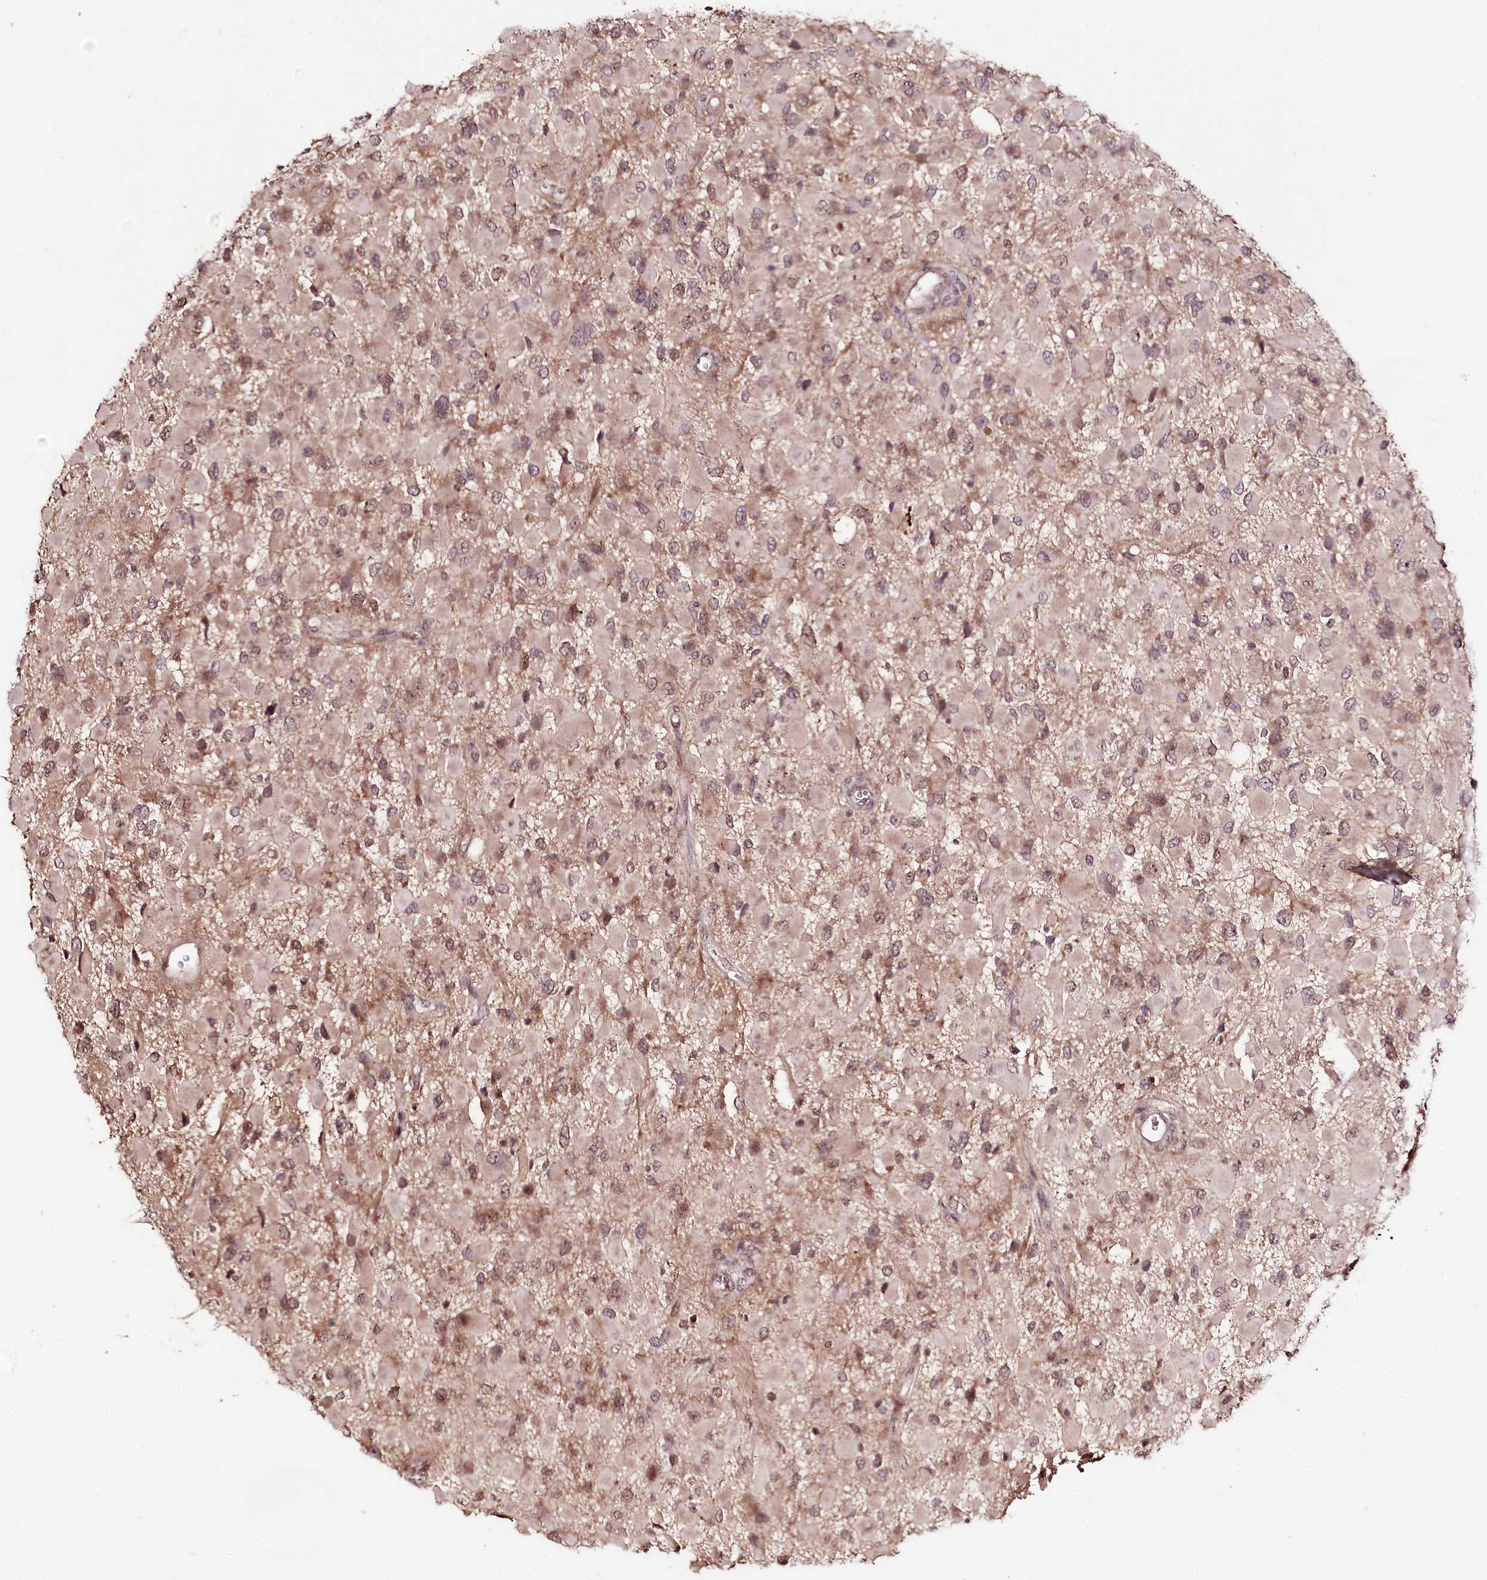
{"staining": {"intensity": "weak", "quantity": ">75%", "location": "cytoplasmic/membranous"}, "tissue": "glioma", "cell_type": "Tumor cells", "image_type": "cancer", "snomed": [{"axis": "morphology", "description": "Glioma, malignant, High grade"}, {"axis": "topography", "description": "Brain"}], "caption": "About >75% of tumor cells in human malignant high-grade glioma demonstrate weak cytoplasmic/membranous protein positivity as visualized by brown immunohistochemical staining.", "gene": "DMP1", "patient": {"sex": "male", "age": 53}}